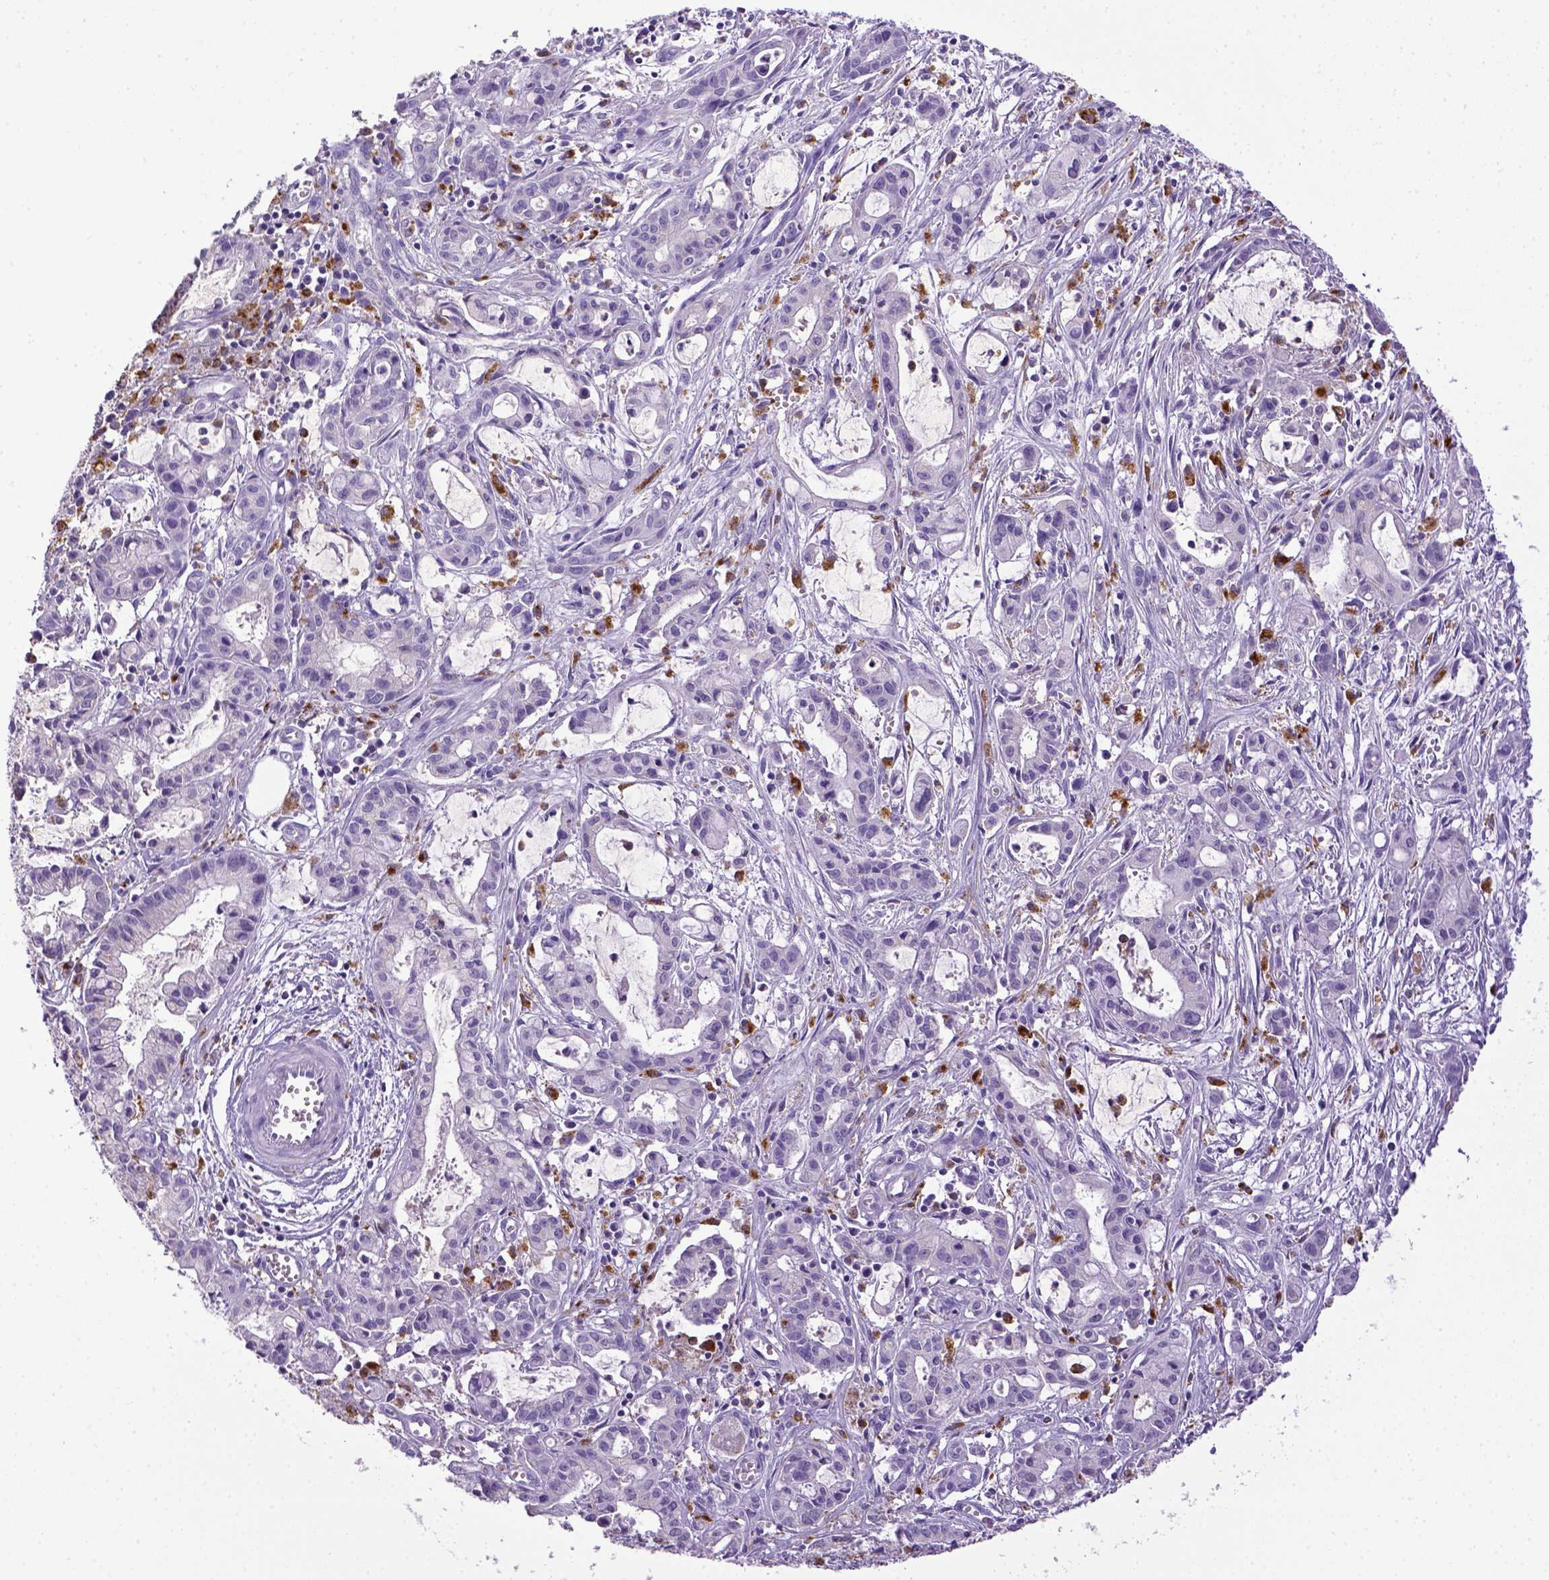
{"staining": {"intensity": "negative", "quantity": "none", "location": "none"}, "tissue": "pancreatic cancer", "cell_type": "Tumor cells", "image_type": "cancer", "snomed": [{"axis": "morphology", "description": "Adenocarcinoma, NOS"}, {"axis": "topography", "description": "Pancreas"}], "caption": "Immunohistochemistry micrograph of neoplastic tissue: human pancreatic cancer (adenocarcinoma) stained with DAB (3,3'-diaminobenzidine) displays no significant protein expression in tumor cells. The staining was performed using DAB to visualize the protein expression in brown, while the nuclei were stained in blue with hematoxylin (Magnification: 20x).", "gene": "CD68", "patient": {"sex": "male", "age": 48}}